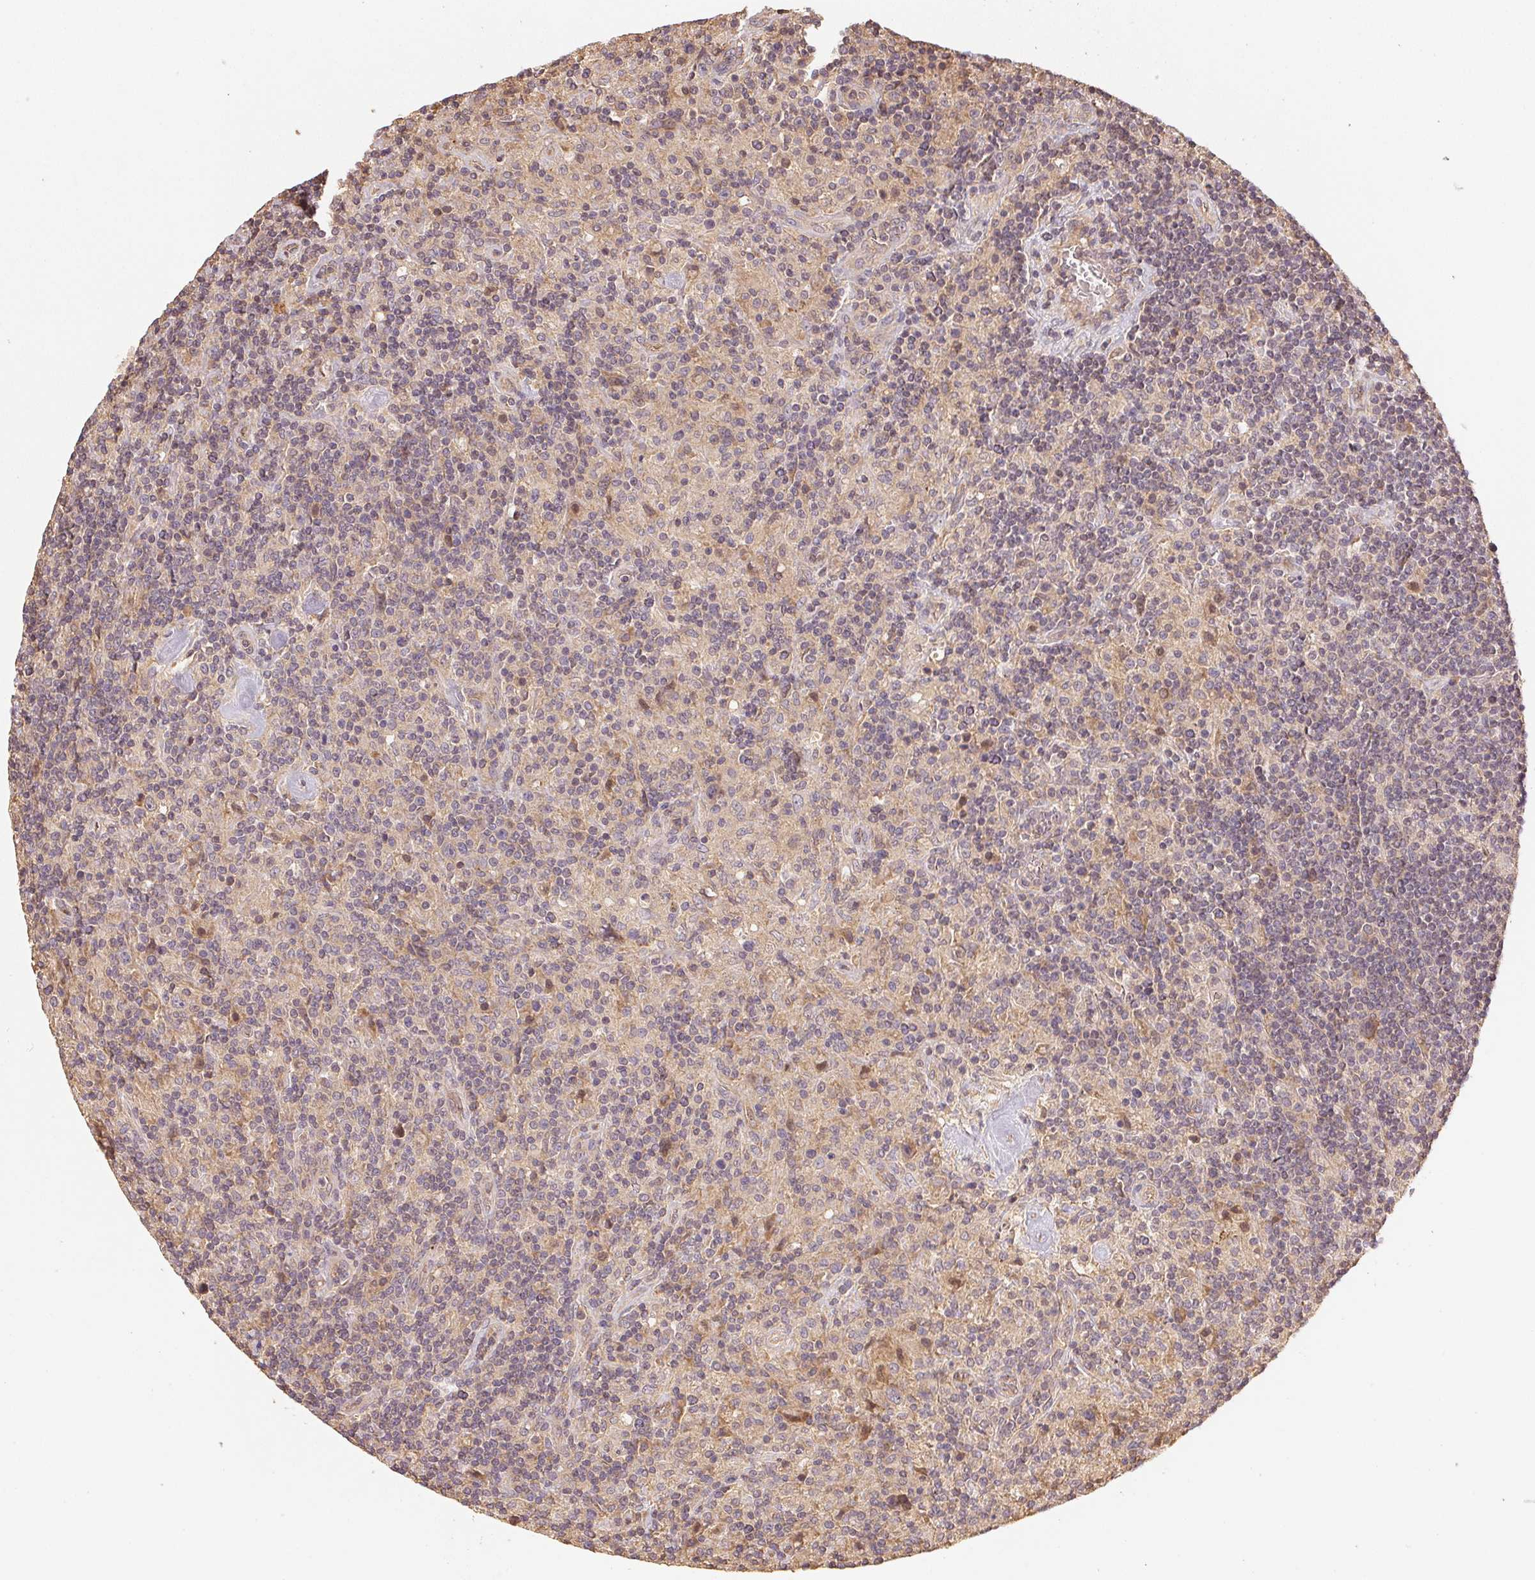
{"staining": {"intensity": "negative", "quantity": "none", "location": "none"}, "tissue": "lymphoma", "cell_type": "Tumor cells", "image_type": "cancer", "snomed": [{"axis": "morphology", "description": "Hodgkin's disease, NOS"}, {"axis": "topography", "description": "Lymph node"}], "caption": "Immunohistochemistry (IHC) of Hodgkin's disease demonstrates no staining in tumor cells.", "gene": "RALA", "patient": {"sex": "male", "age": 70}}